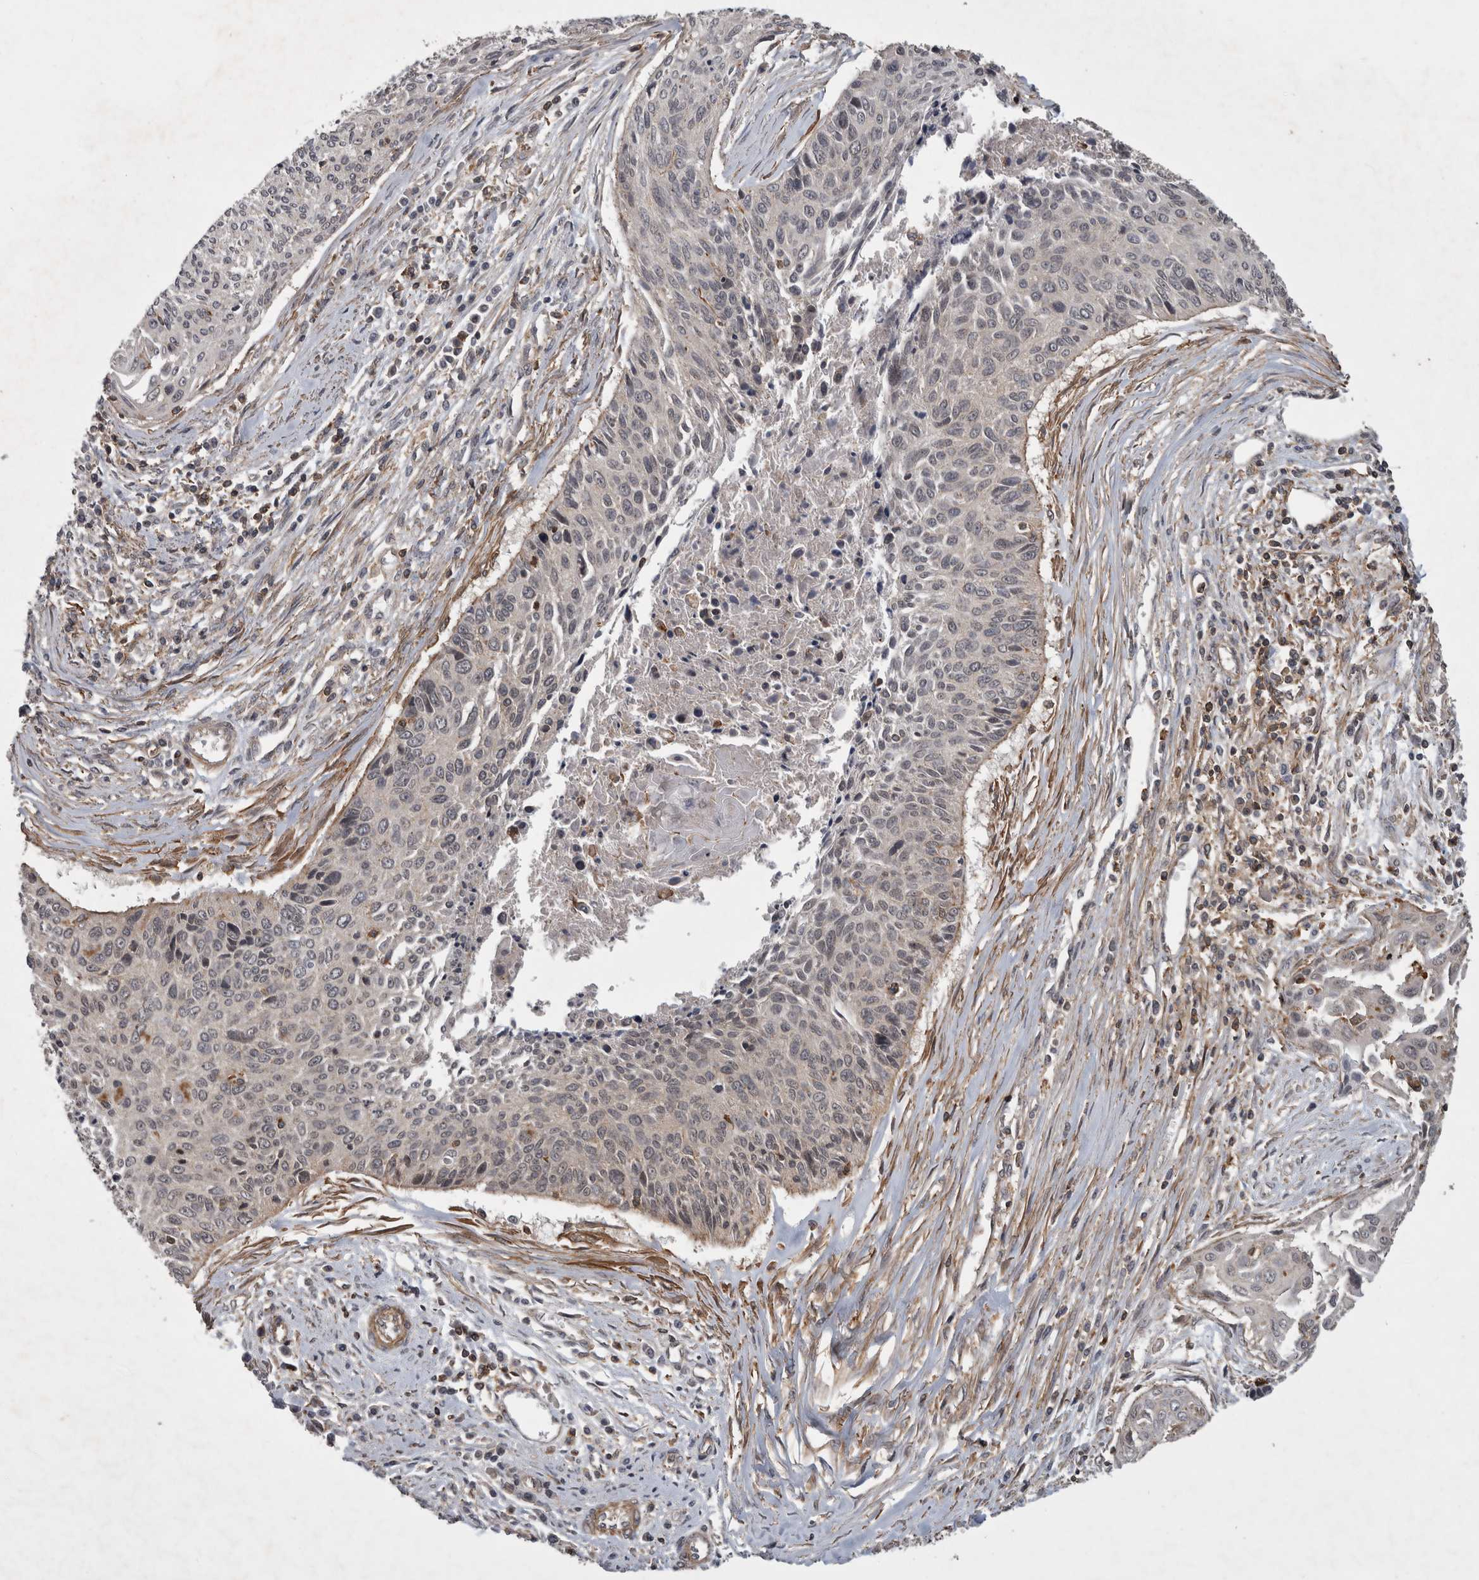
{"staining": {"intensity": "negative", "quantity": "none", "location": "none"}, "tissue": "cervical cancer", "cell_type": "Tumor cells", "image_type": "cancer", "snomed": [{"axis": "morphology", "description": "Squamous cell carcinoma, NOS"}, {"axis": "topography", "description": "Cervix"}], "caption": "Cervical cancer stained for a protein using IHC reveals no staining tumor cells.", "gene": "SPATA48", "patient": {"sex": "female", "age": 55}}